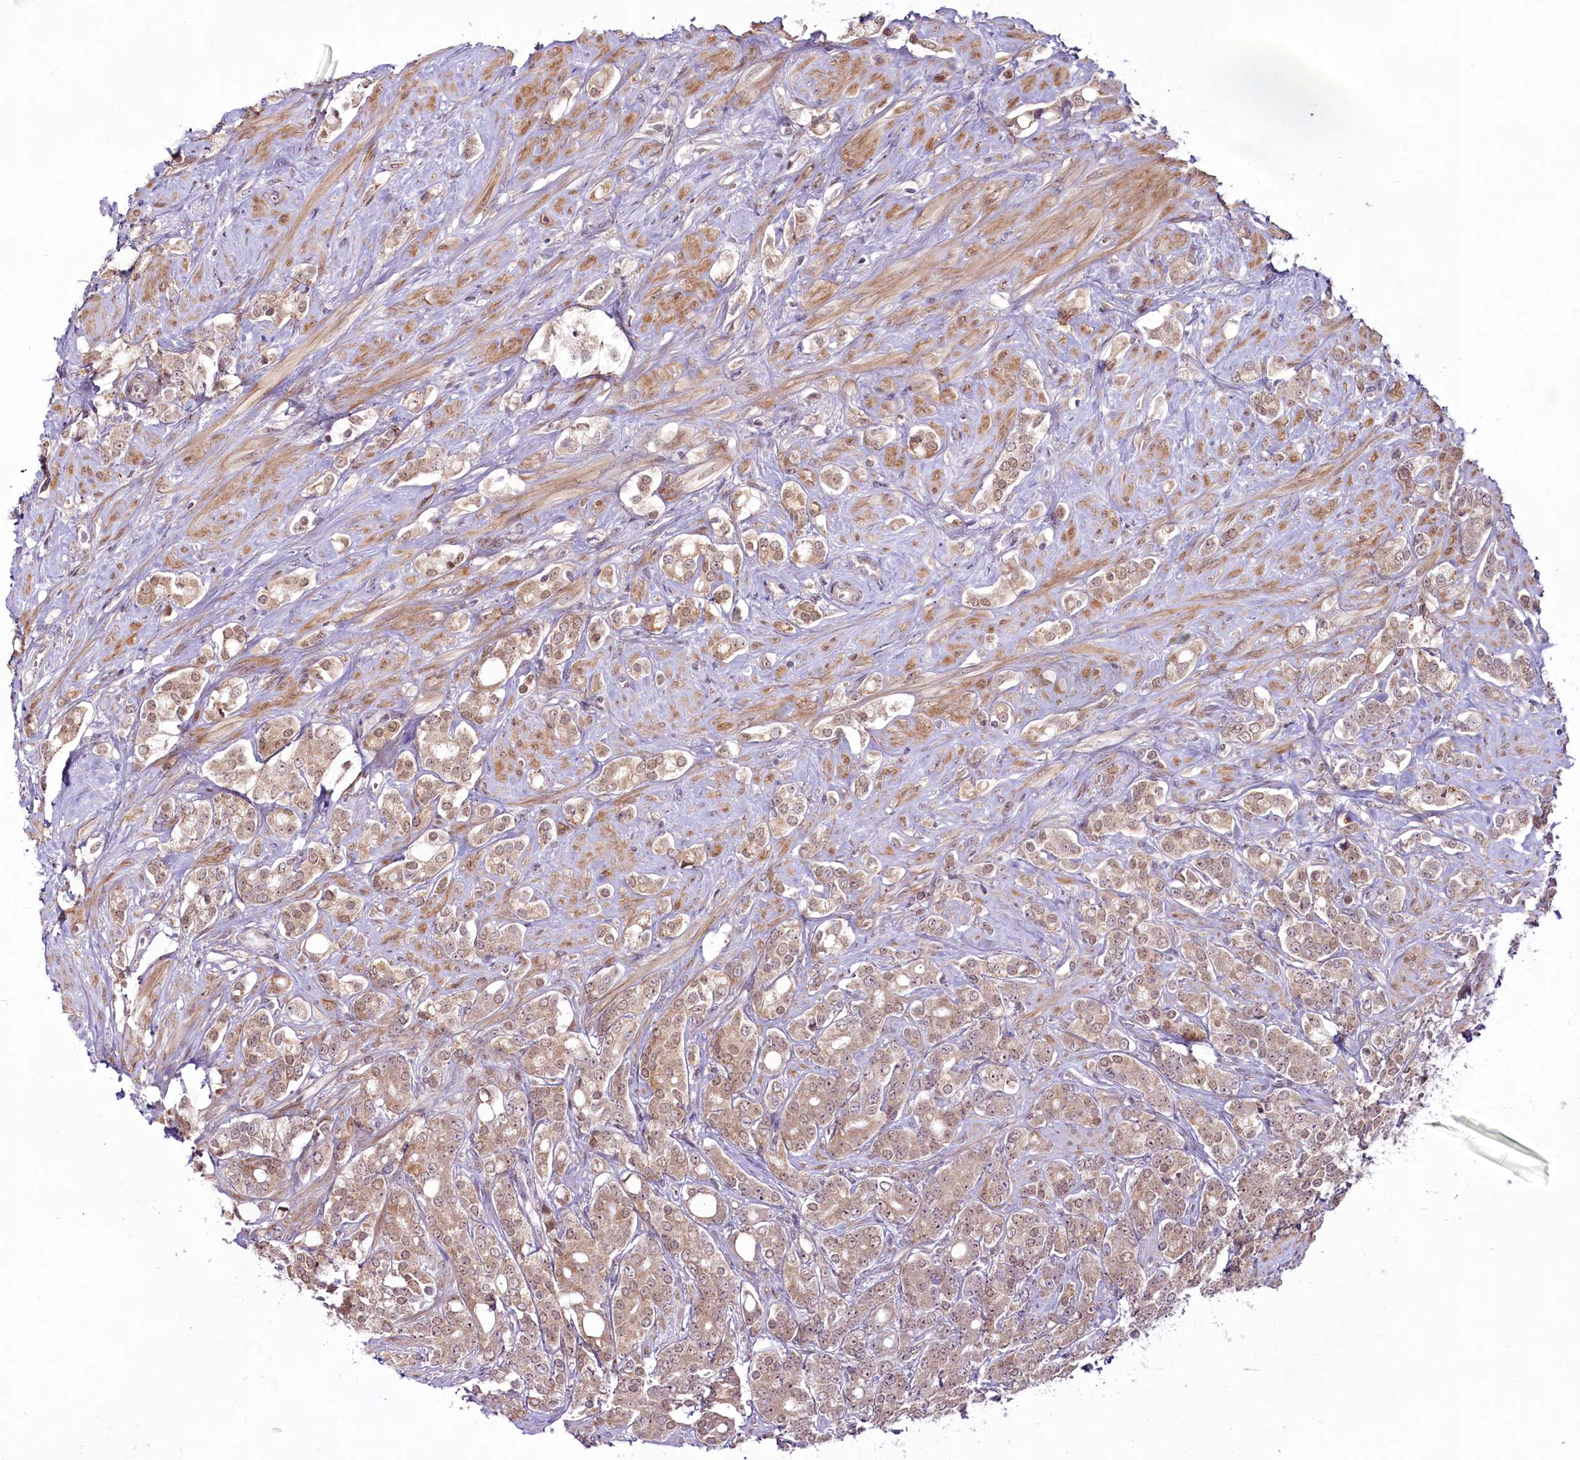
{"staining": {"intensity": "weak", "quantity": ">75%", "location": "cytoplasmic/membranous,nuclear"}, "tissue": "prostate cancer", "cell_type": "Tumor cells", "image_type": "cancer", "snomed": [{"axis": "morphology", "description": "Adenocarcinoma, High grade"}, {"axis": "topography", "description": "Prostate"}], "caption": "Human prostate cancer stained with a brown dye exhibits weak cytoplasmic/membranous and nuclear positive positivity in about >75% of tumor cells.", "gene": "RSBN1", "patient": {"sex": "male", "age": 62}}